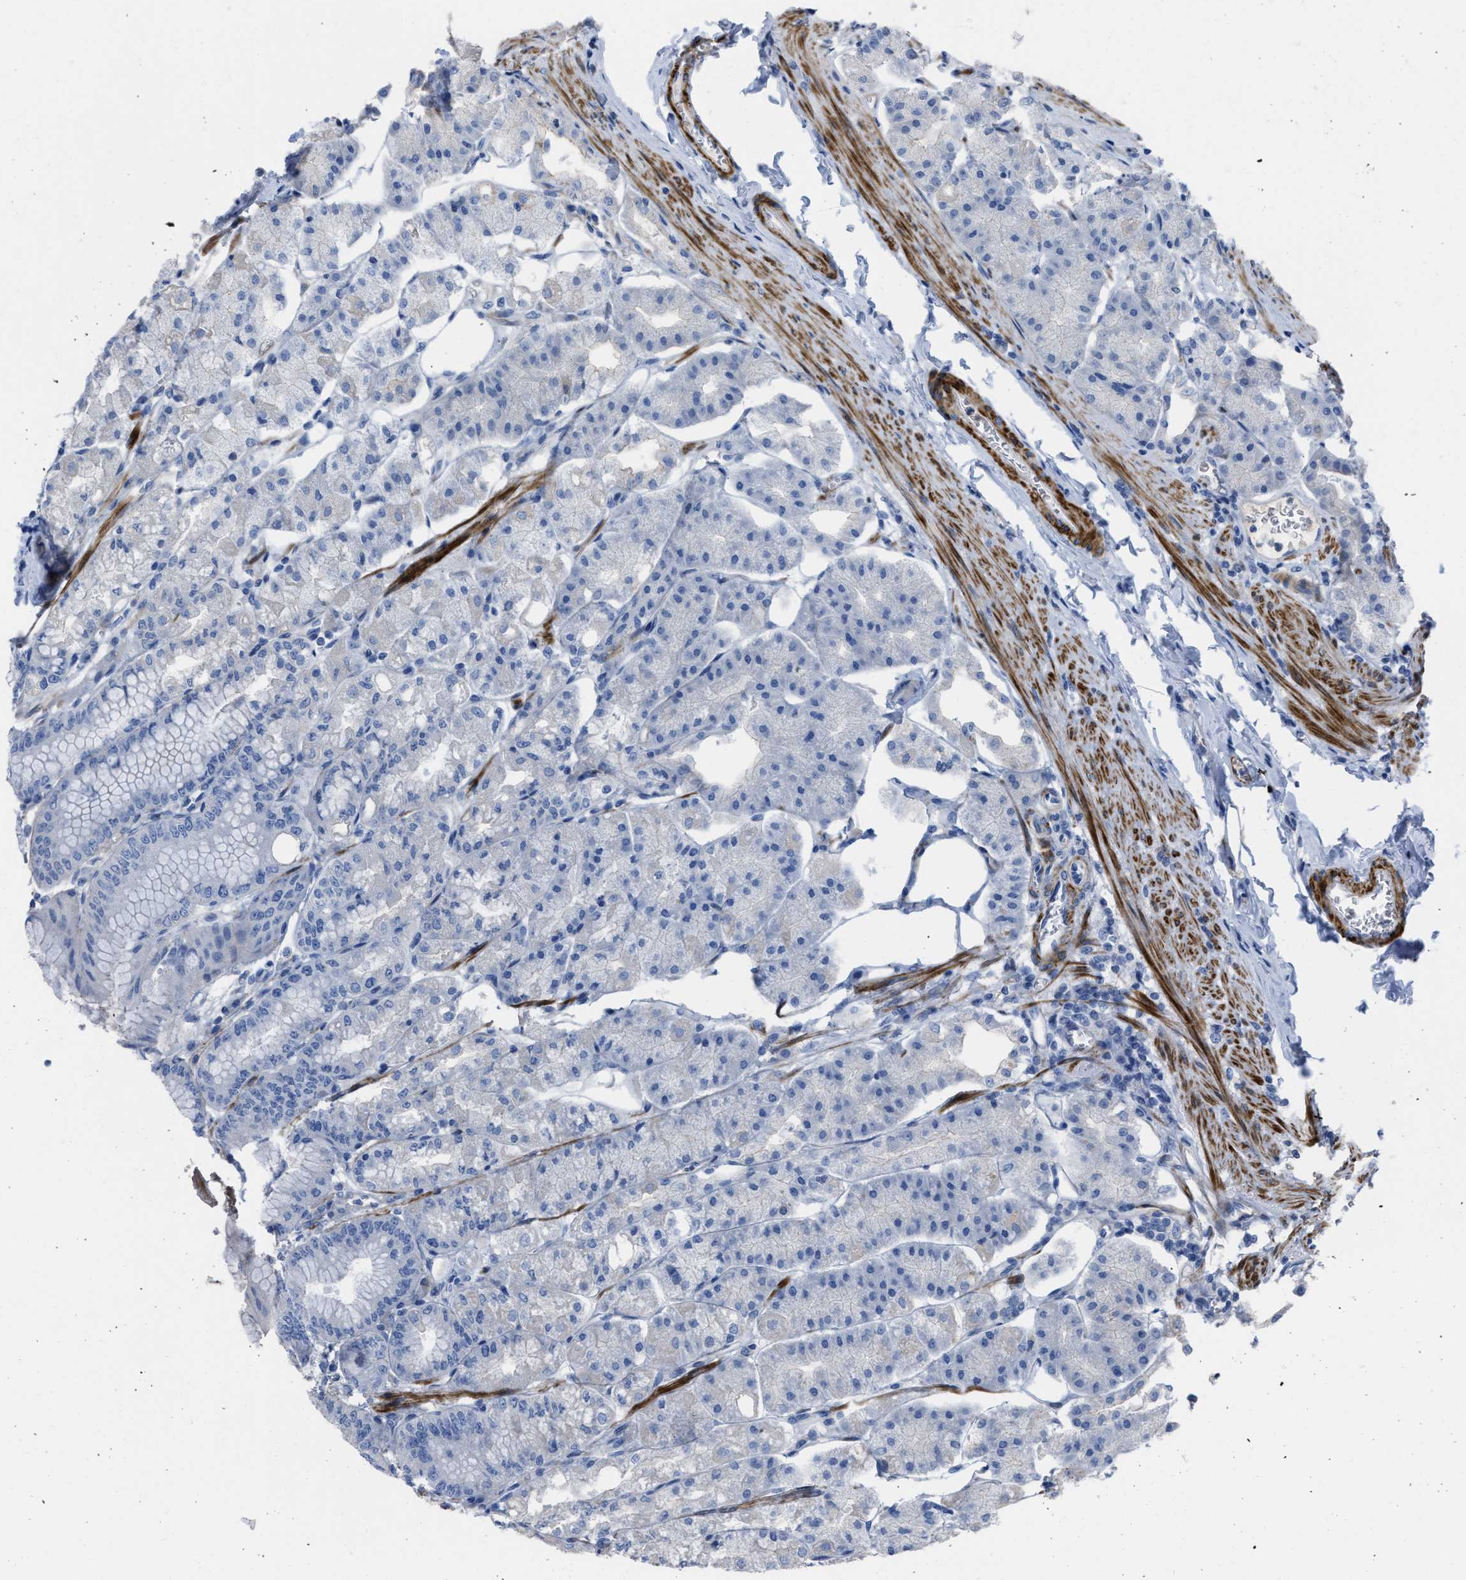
{"staining": {"intensity": "moderate", "quantity": "<25%", "location": "cytoplasmic/membranous"}, "tissue": "stomach", "cell_type": "Glandular cells", "image_type": "normal", "snomed": [{"axis": "morphology", "description": "Normal tissue, NOS"}, {"axis": "topography", "description": "Stomach, lower"}], "caption": "Moderate cytoplasmic/membranous staining is identified in about <25% of glandular cells in unremarkable stomach. Nuclei are stained in blue.", "gene": "PRMT2", "patient": {"sex": "male", "age": 71}}